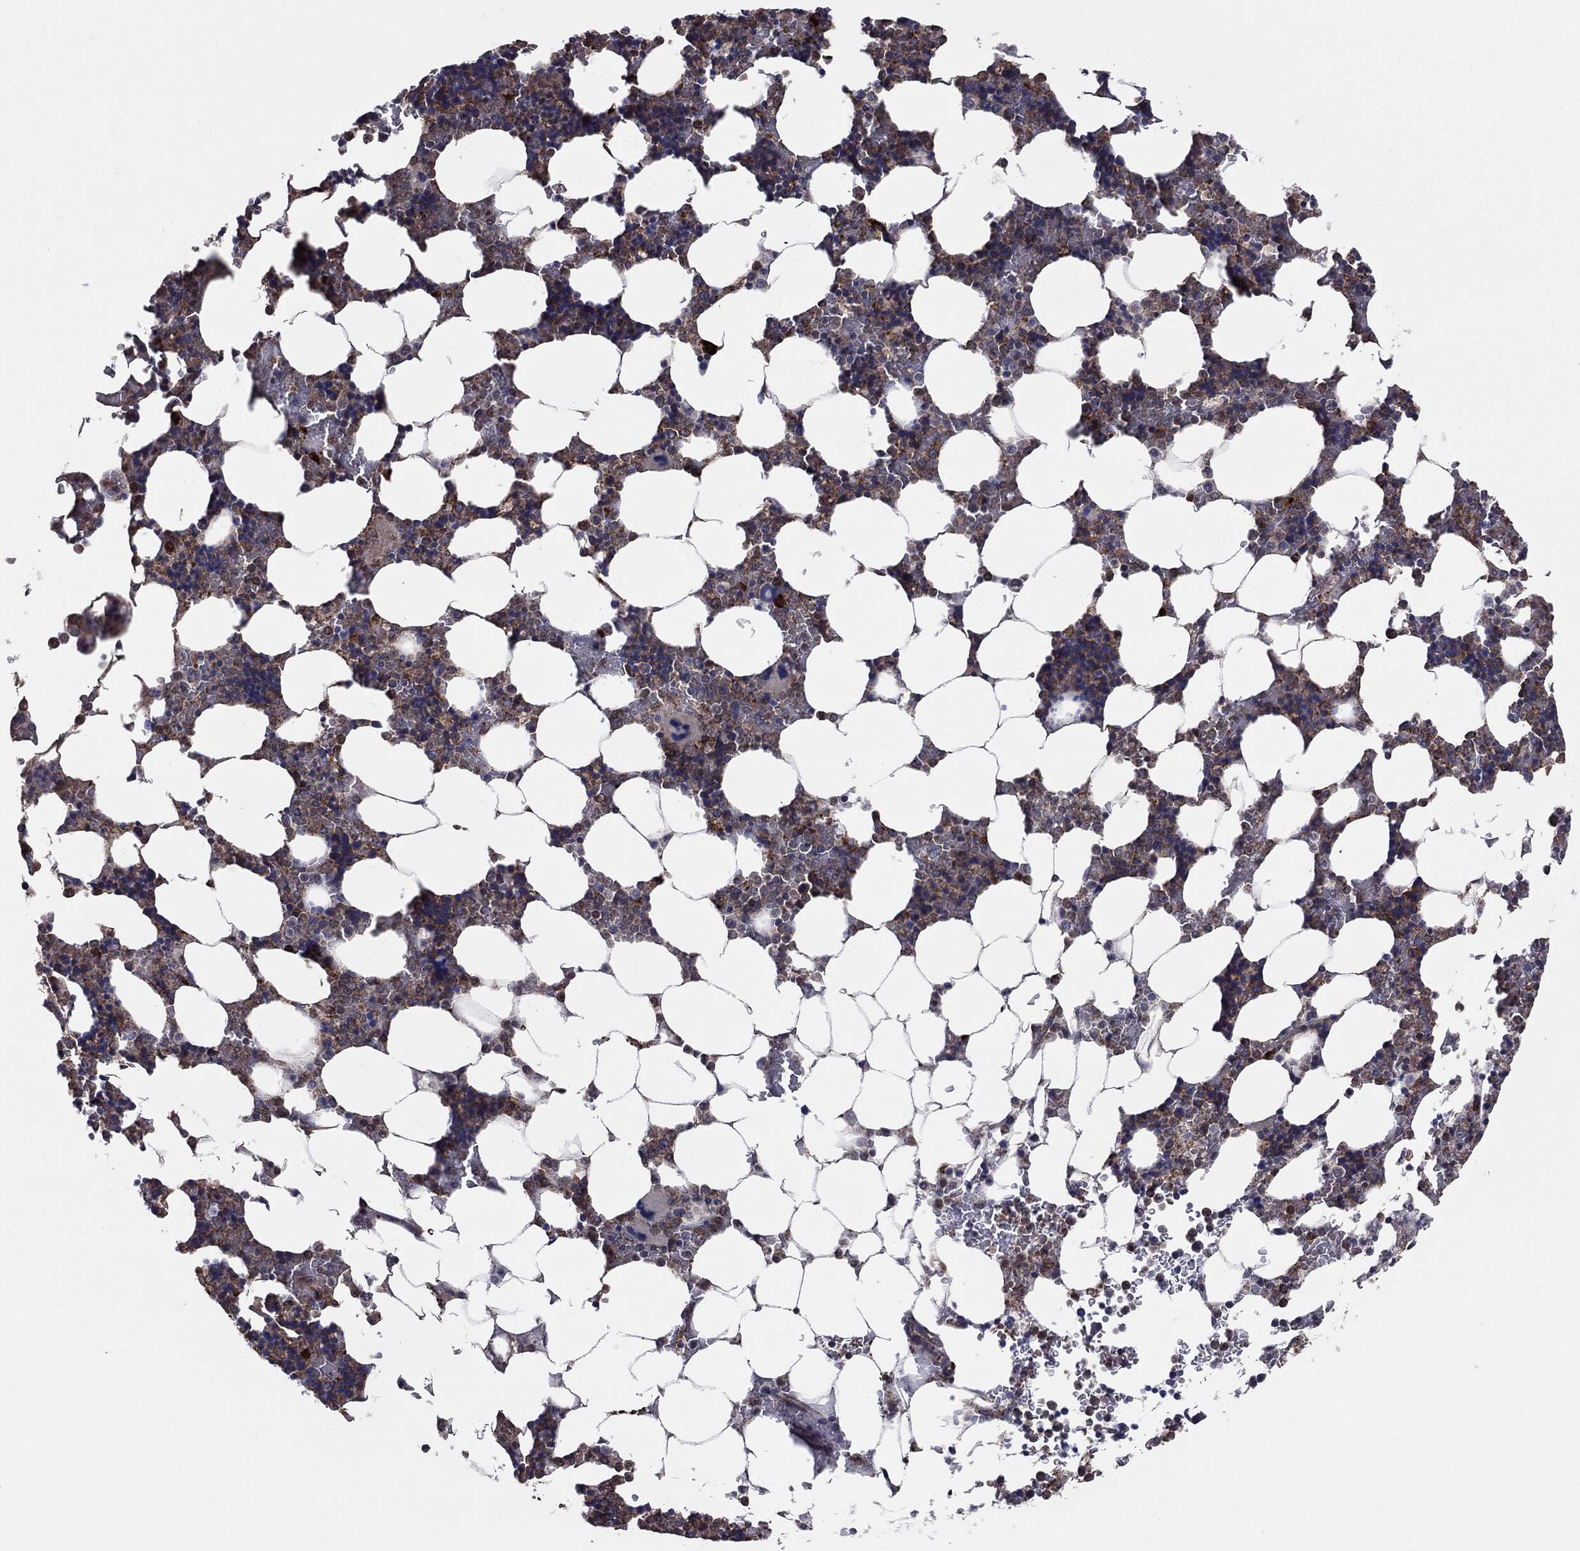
{"staining": {"intensity": "moderate", "quantity": ">75%", "location": "cytoplasmic/membranous"}, "tissue": "bone marrow", "cell_type": "Hematopoietic cells", "image_type": "normal", "snomed": [{"axis": "morphology", "description": "Normal tissue, NOS"}, {"axis": "topography", "description": "Bone marrow"}], "caption": "This photomicrograph demonstrates immunohistochemistry (IHC) staining of benign human bone marrow, with medium moderate cytoplasmic/membranous expression in about >75% of hematopoietic cells.", "gene": "MEA1", "patient": {"sex": "male", "age": 51}}